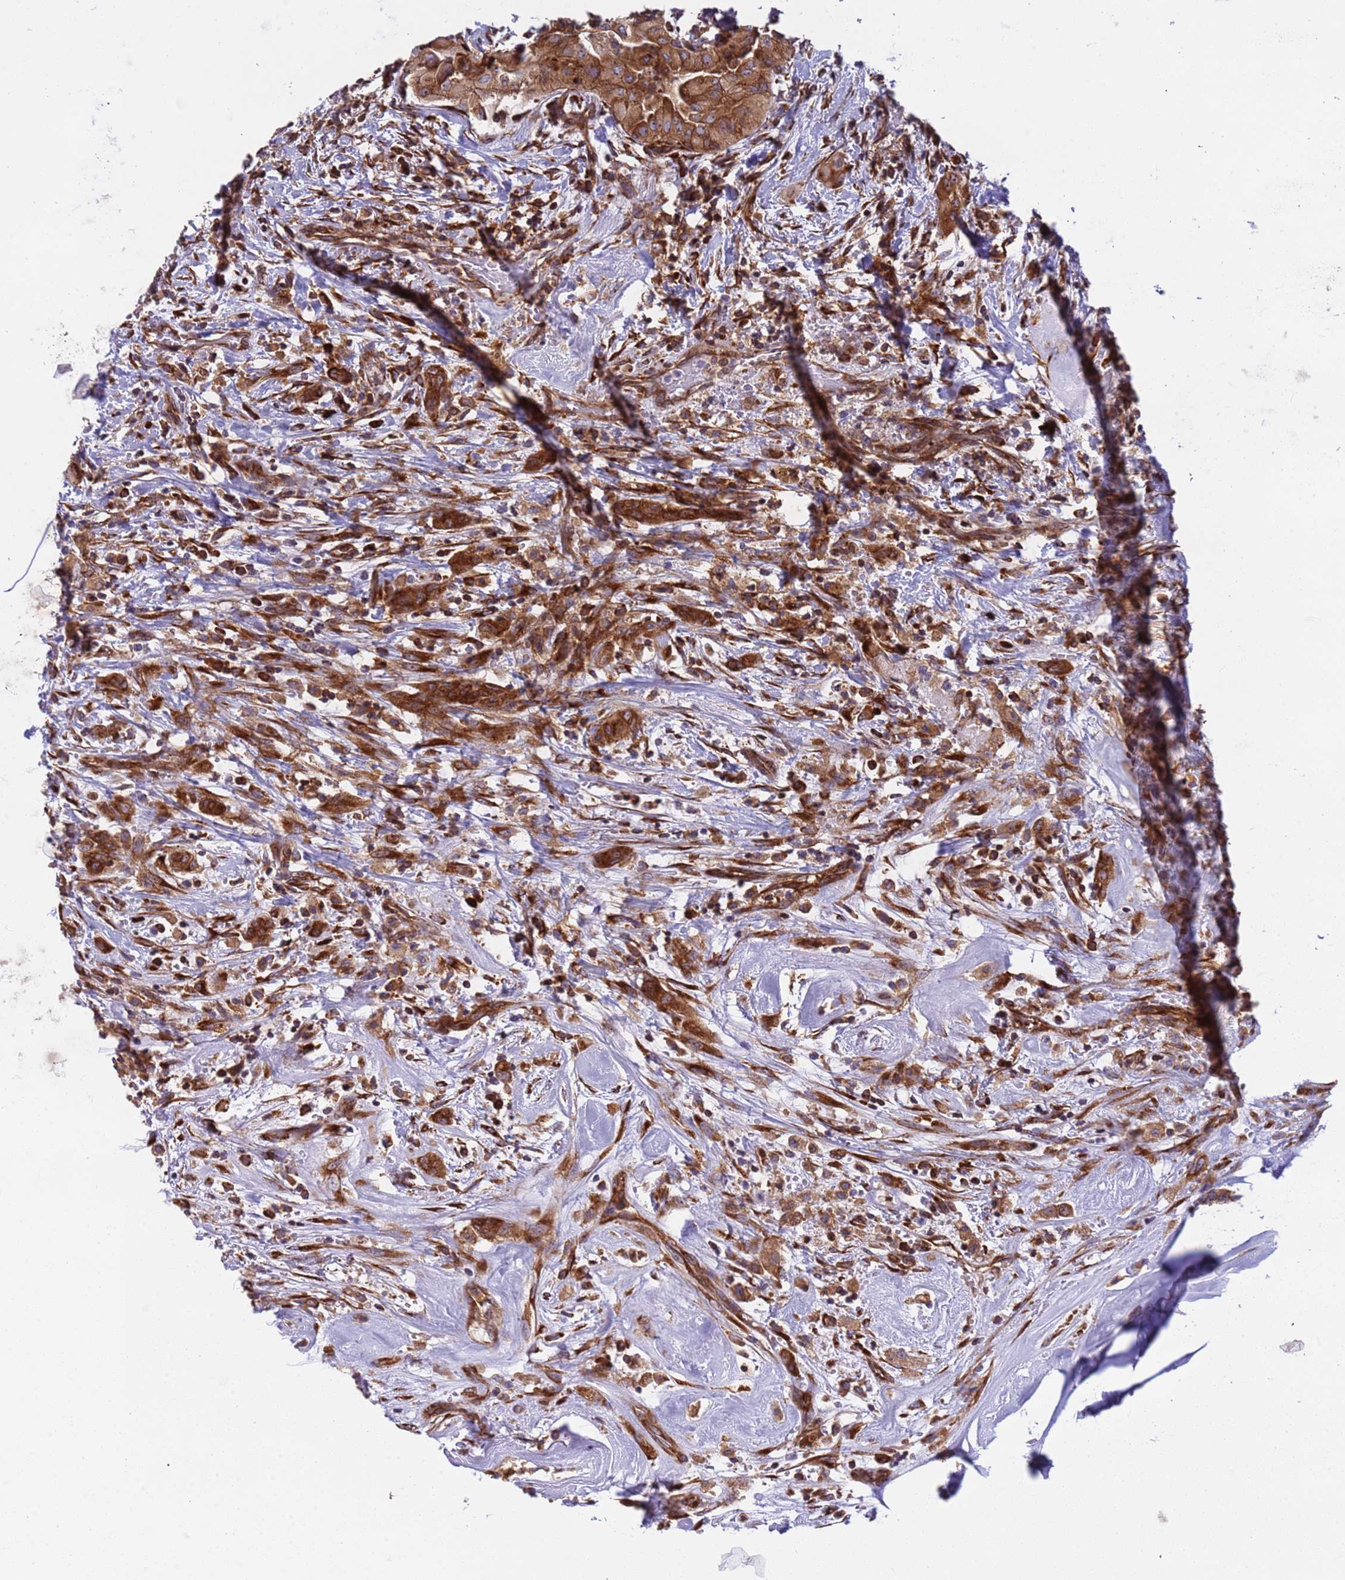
{"staining": {"intensity": "strong", "quantity": ">75%", "location": "cytoplasmic/membranous"}, "tissue": "thyroid cancer", "cell_type": "Tumor cells", "image_type": "cancer", "snomed": [{"axis": "morphology", "description": "Papillary adenocarcinoma, NOS"}, {"axis": "topography", "description": "Thyroid gland"}], "caption": "The immunohistochemical stain highlights strong cytoplasmic/membranous positivity in tumor cells of papillary adenocarcinoma (thyroid) tissue.", "gene": "RPL36", "patient": {"sex": "female", "age": 59}}